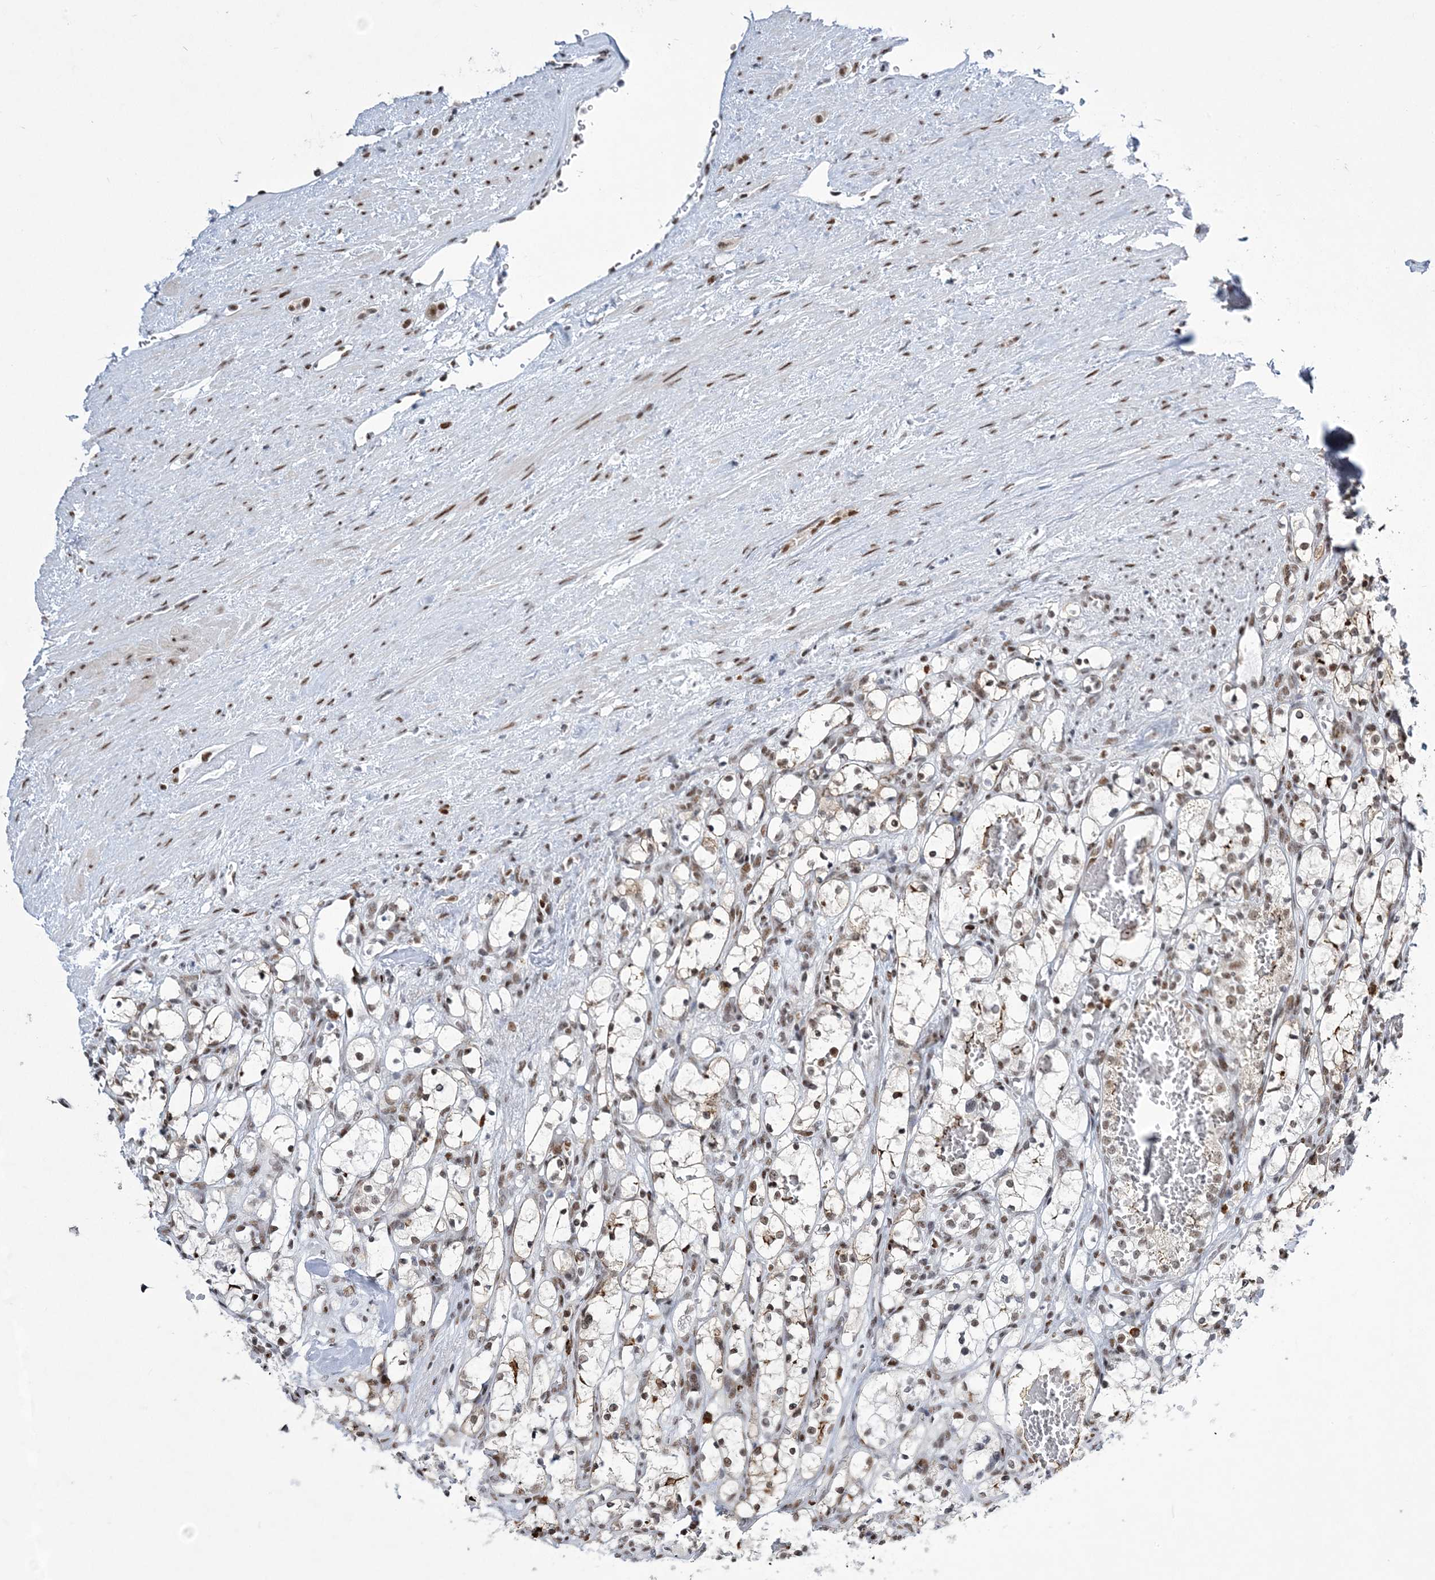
{"staining": {"intensity": "moderate", "quantity": ">75%", "location": "nuclear"}, "tissue": "renal cancer", "cell_type": "Tumor cells", "image_type": "cancer", "snomed": [{"axis": "morphology", "description": "Adenocarcinoma, NOS"}, {"axis": "topography", "description": "Kidney"}], "caption": "Immunohistochemical staining of renal cancer reveals medium levels of moderate nuclear protein expression in about >75% of tumor cells.", "gene": "ZBTB7A", "patient": {"sex": "female", "age": 69}}